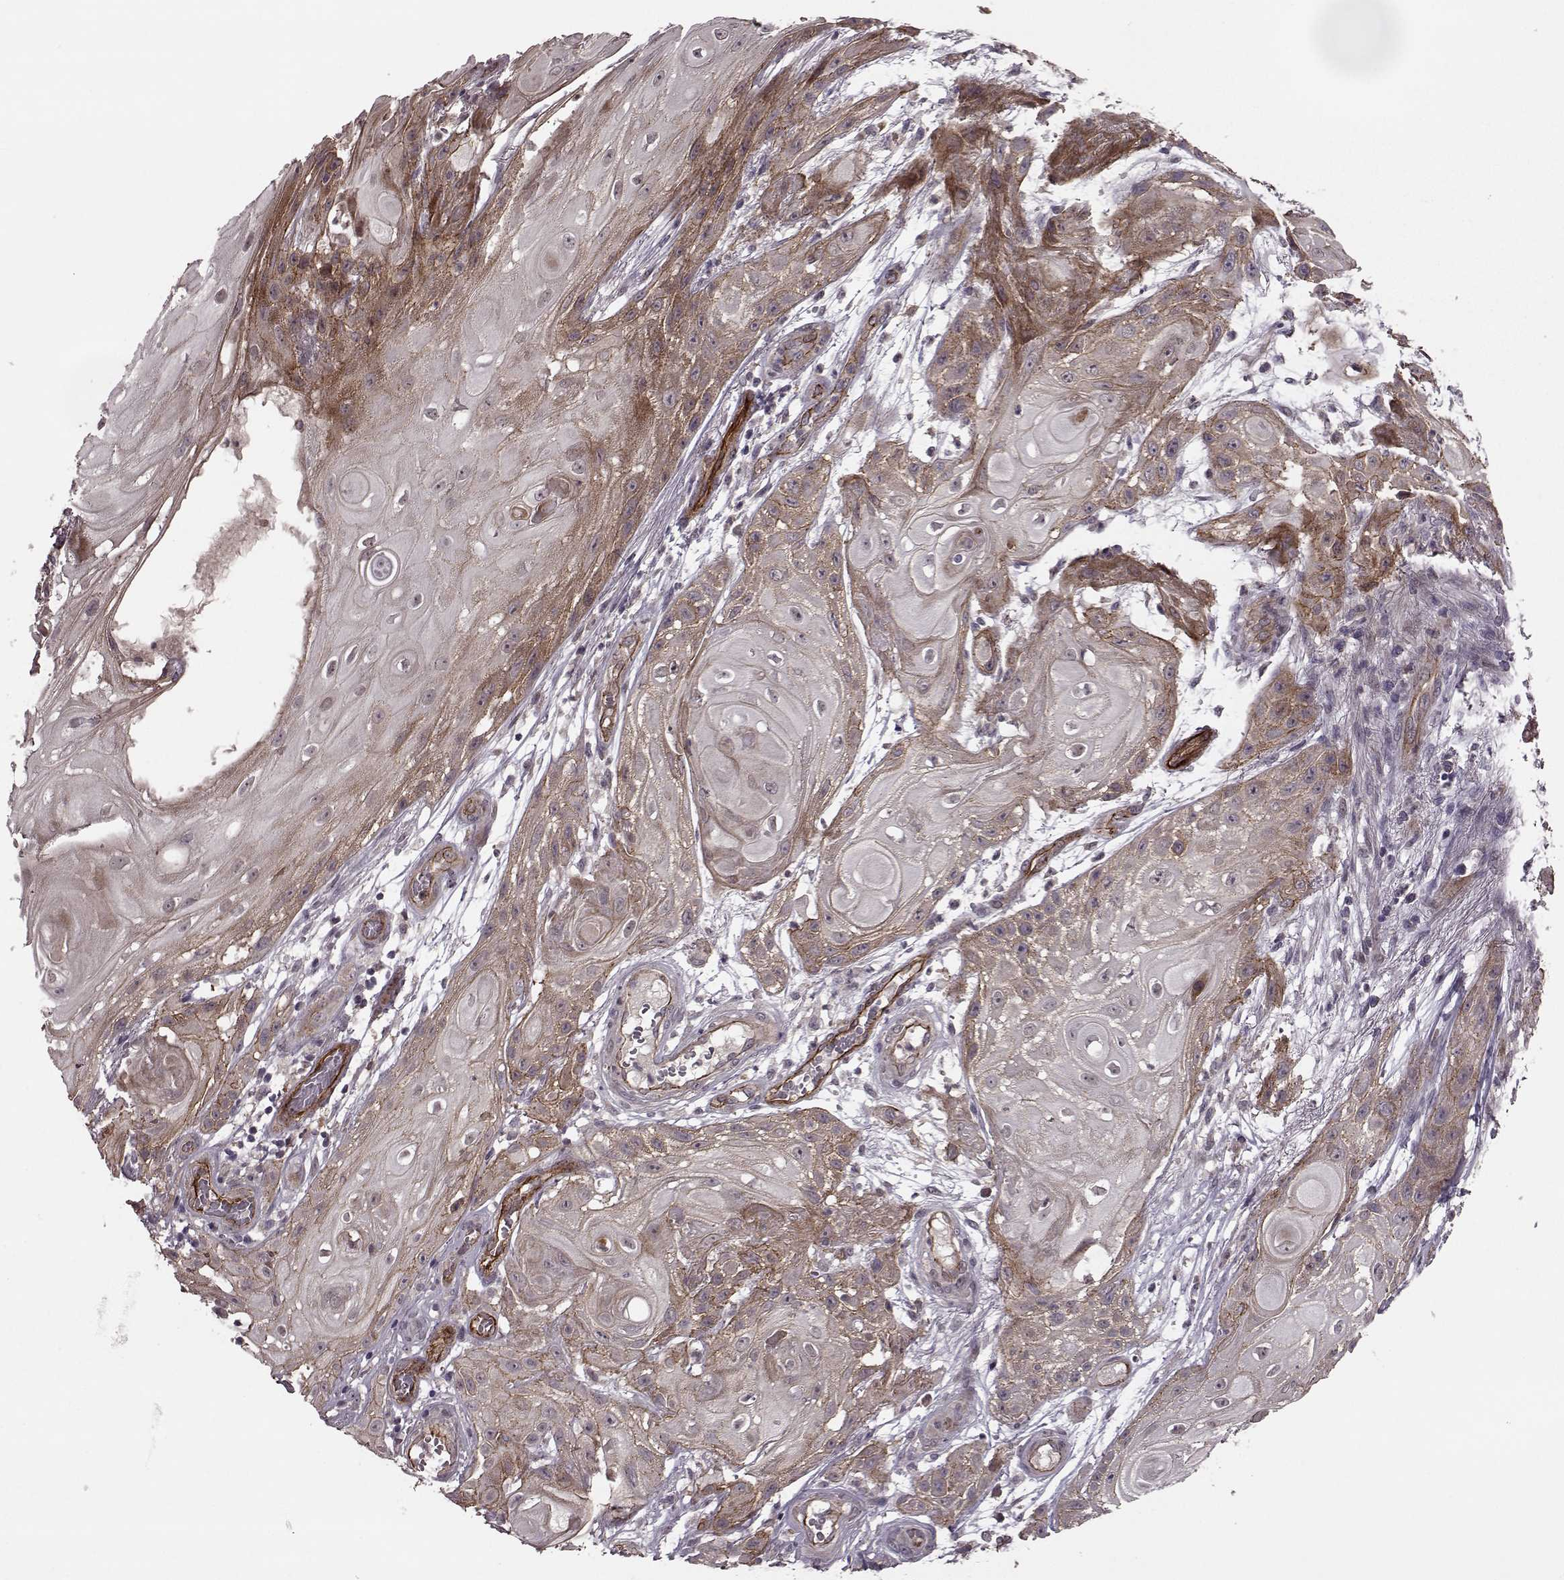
{"staining": {"intensity": "strong", "quantity": "<25%", "location": "cytoplasmic/membranous"}, "tissue": "skin cancer", "cell_type": "Tumor cells", "image_type": "cancer", "snomed": [{"axis": "morphology", "description": "Squamous cell carcinoma, NOS"}, {"axis": "topography", "description": "Skin"}], "caption": "Protein expression analysis of squamous cell carcinoma (skin) exhibits strong cytoplasmic/membranous expression in approximately <25% of tumor cells.", "gene": "SYNPO", "patient": {"sex": "male", "age": 62}}